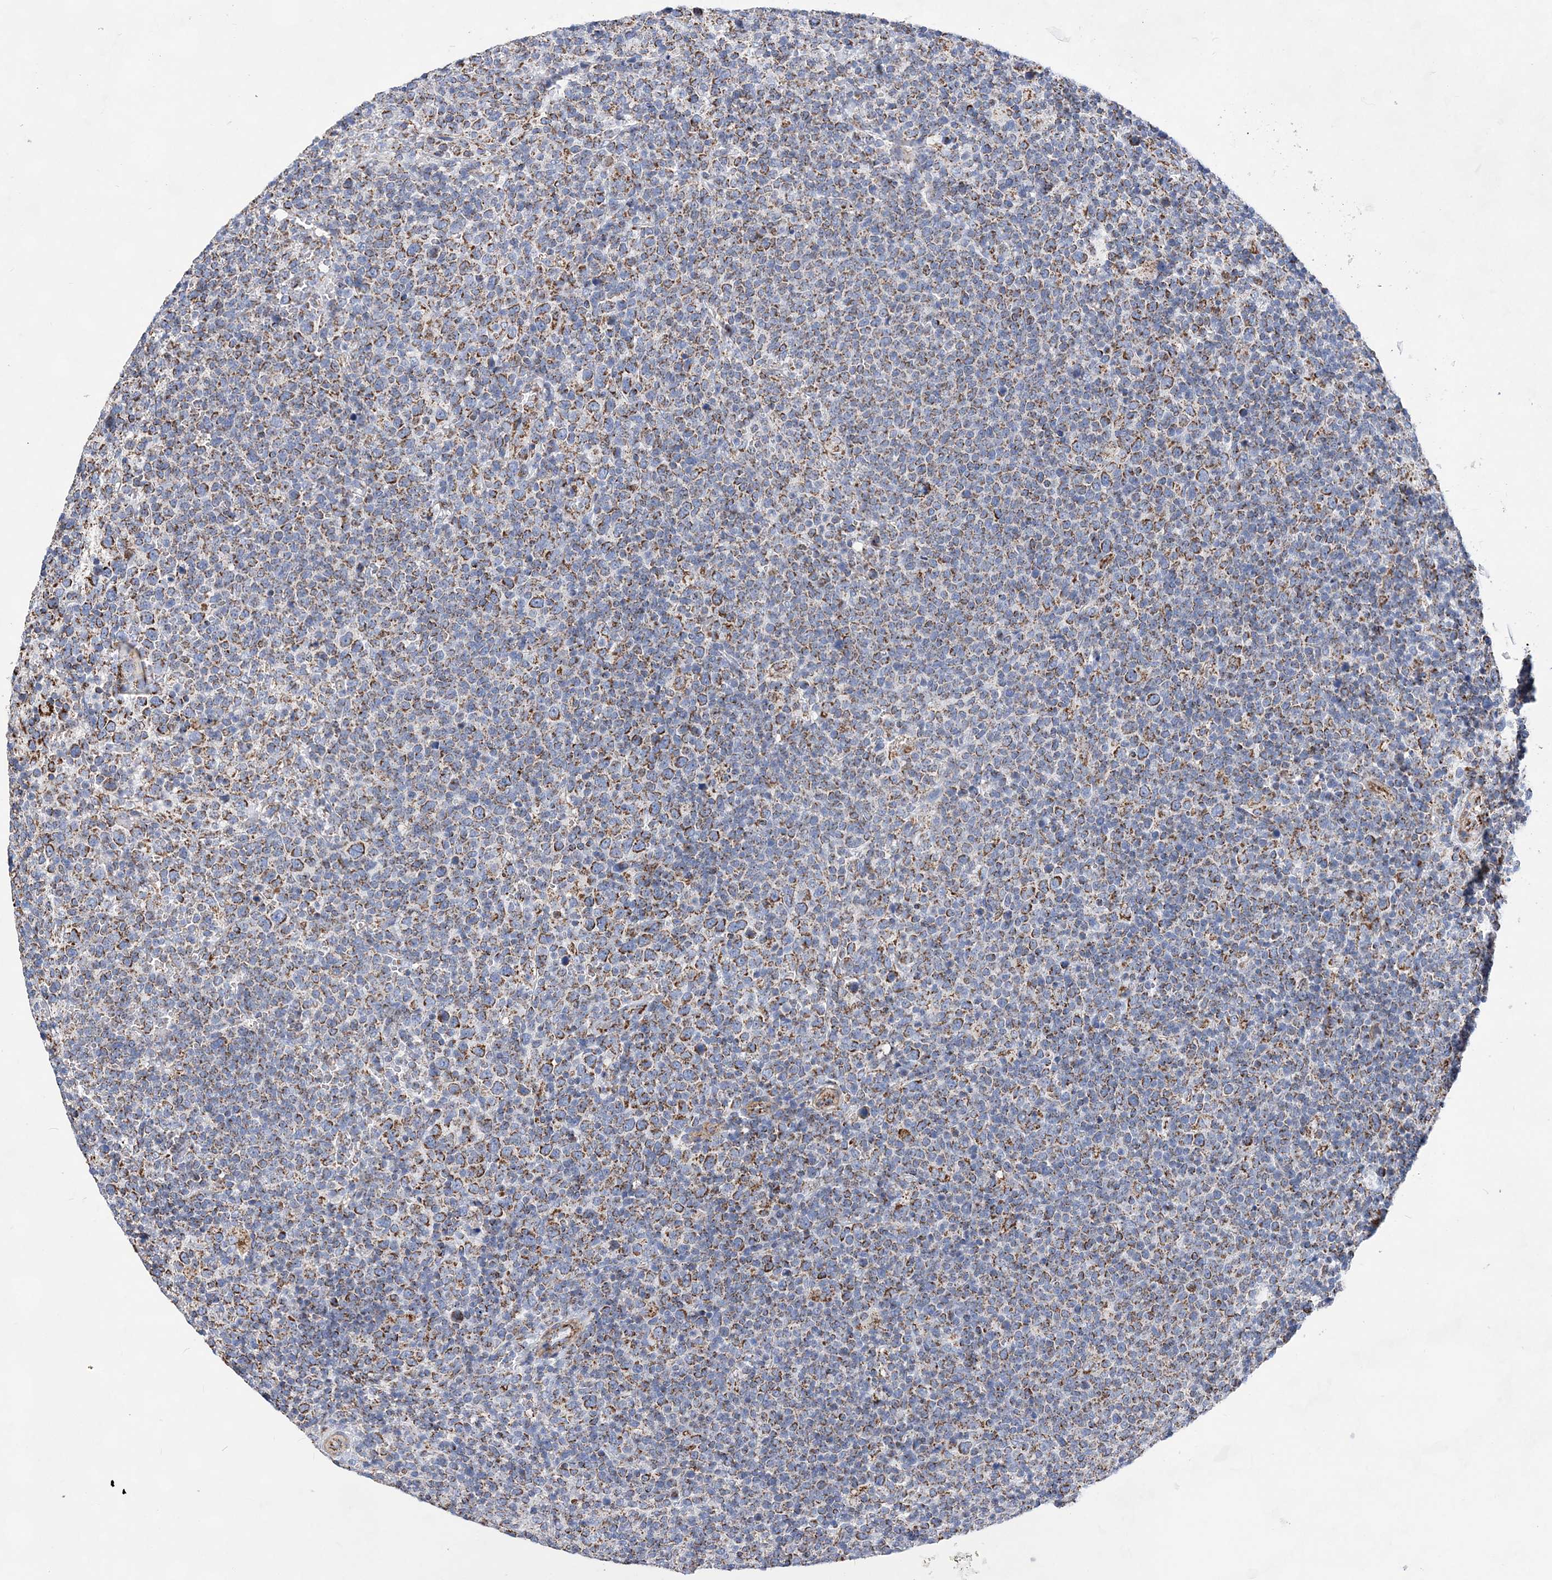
{"staining": {"intensity": "moderate", "quantity": "25%-75%", "location": "cytoplasmic/membranous"}, "tissue": "lymphoma", "cell_type": "Tumor cells", "image_type": "cancer", "snomed": [{"axis": "morphology", "description": "Malignant lymphoma, non-Hodgkin's type, High grade"}, {"axis": "topography", "description": "Lymph node"}], "caption": "Immunohistochemistry (IHC) image of neoplastic tissue: human high-grade malignant lymphoma, non-Hodgkin's type stained using immunohistochemistry (IHC) displays medium levels of moderate protein expression localized specifically in the cytoplasmic/membranous of tumor cells, appearing as a cytoplasmic/membranous brown color.", "gene": "ACOT9", "patient": {"sex": "male", "age": 61}}